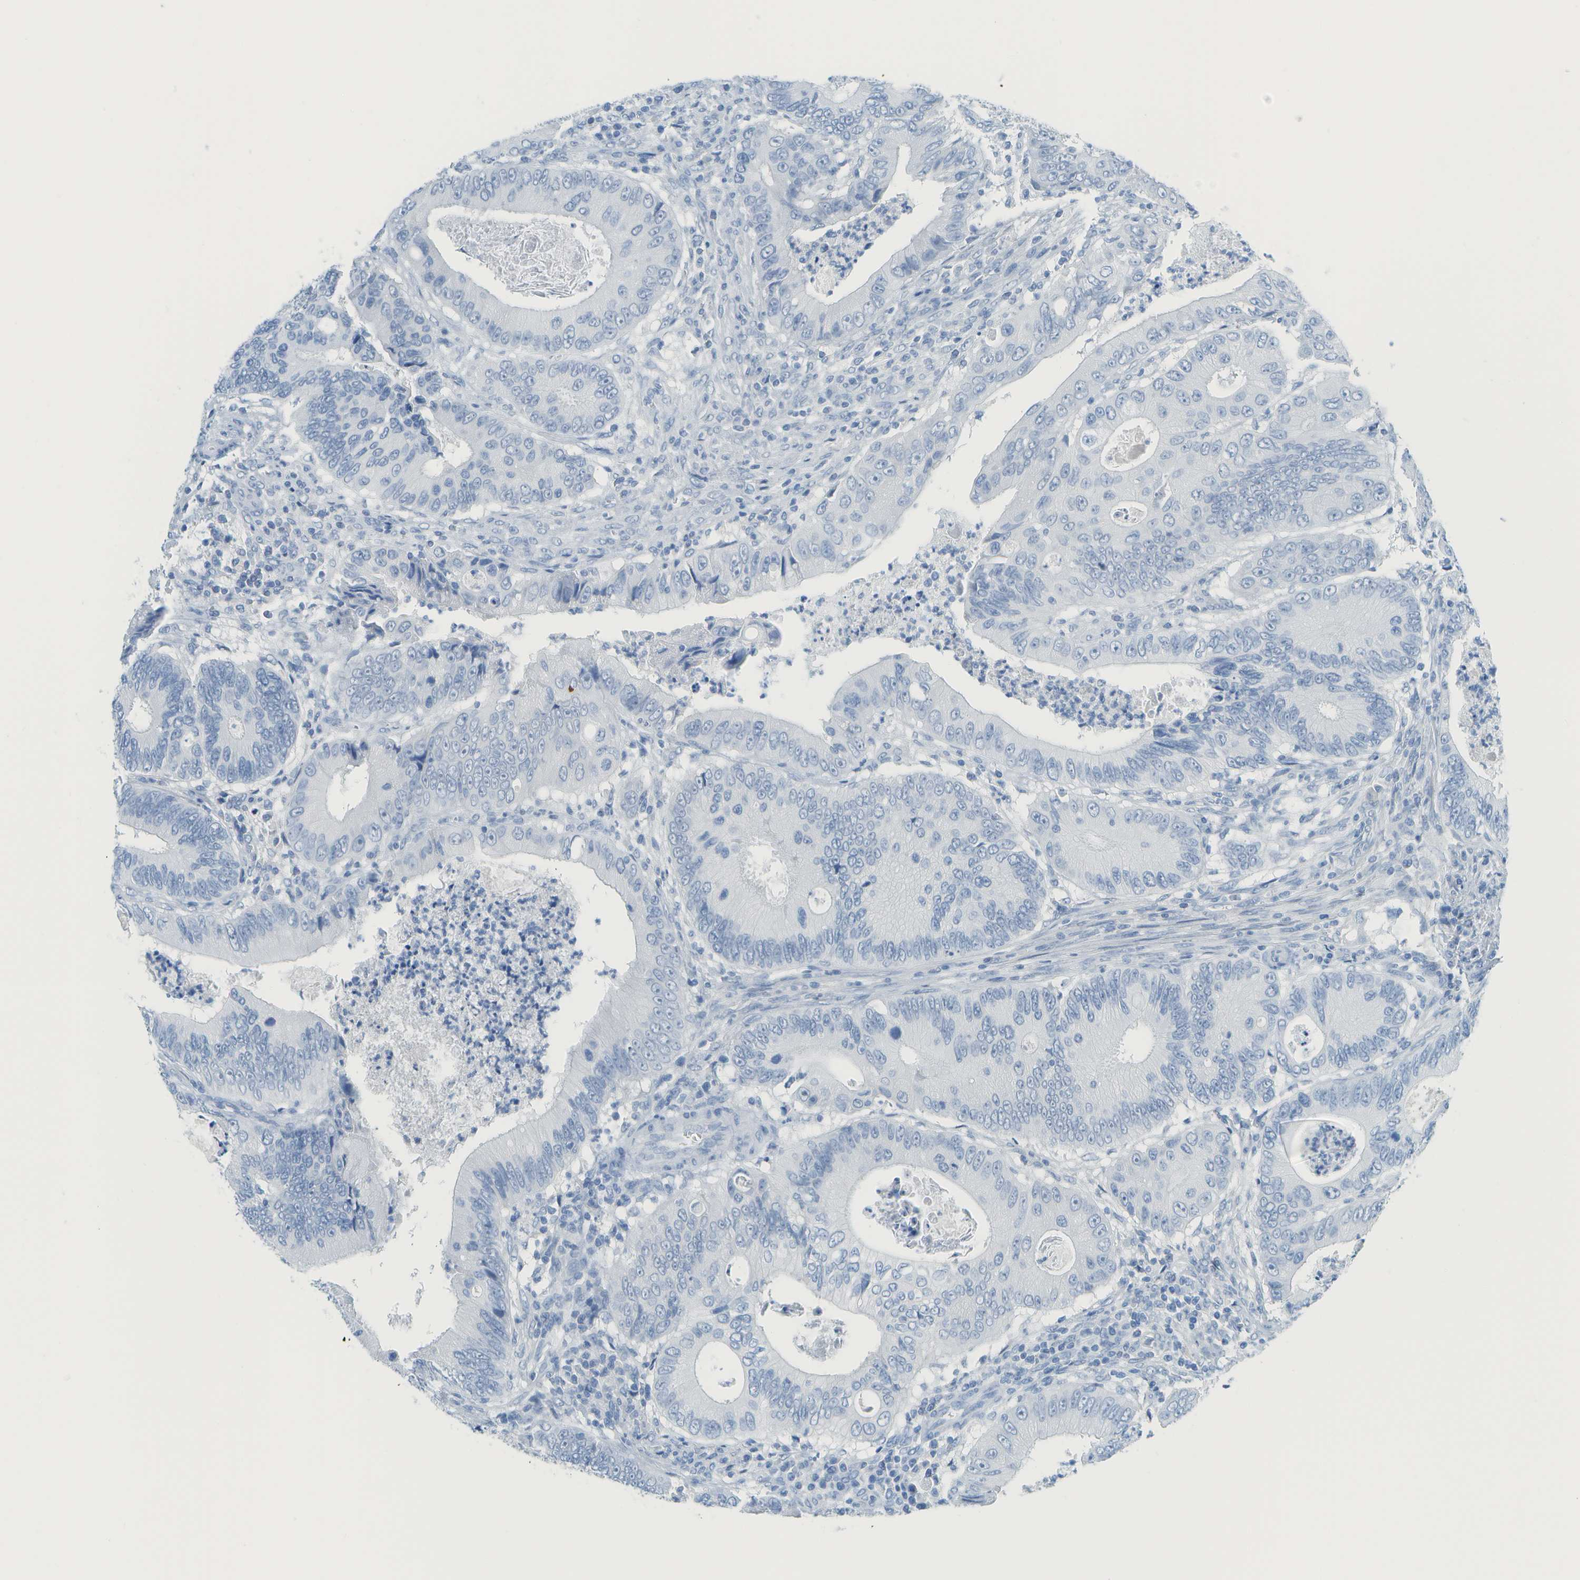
{"staining": {"intensity": "negative", "quantity": "none", "location": "none"}, "tissue": "colorectal cancer", "cell_type": "Tumor cells", "image_type": "cancer", "snomed": [{"axis": "morphology", "description": "Inflammation, NOS"}, {"axis": "morphology", "description": "Adenocarcinoma, NOS"}, {"axis": "topography", "description": "Colon"}], "caption": "The histopathology image displays no staining of tumor cells in colorectal cancer. (DAB immunohistochemistry (IHC), high magnification).", "gene": "C1S", "patient": {"sex": "male", "age": 72}}